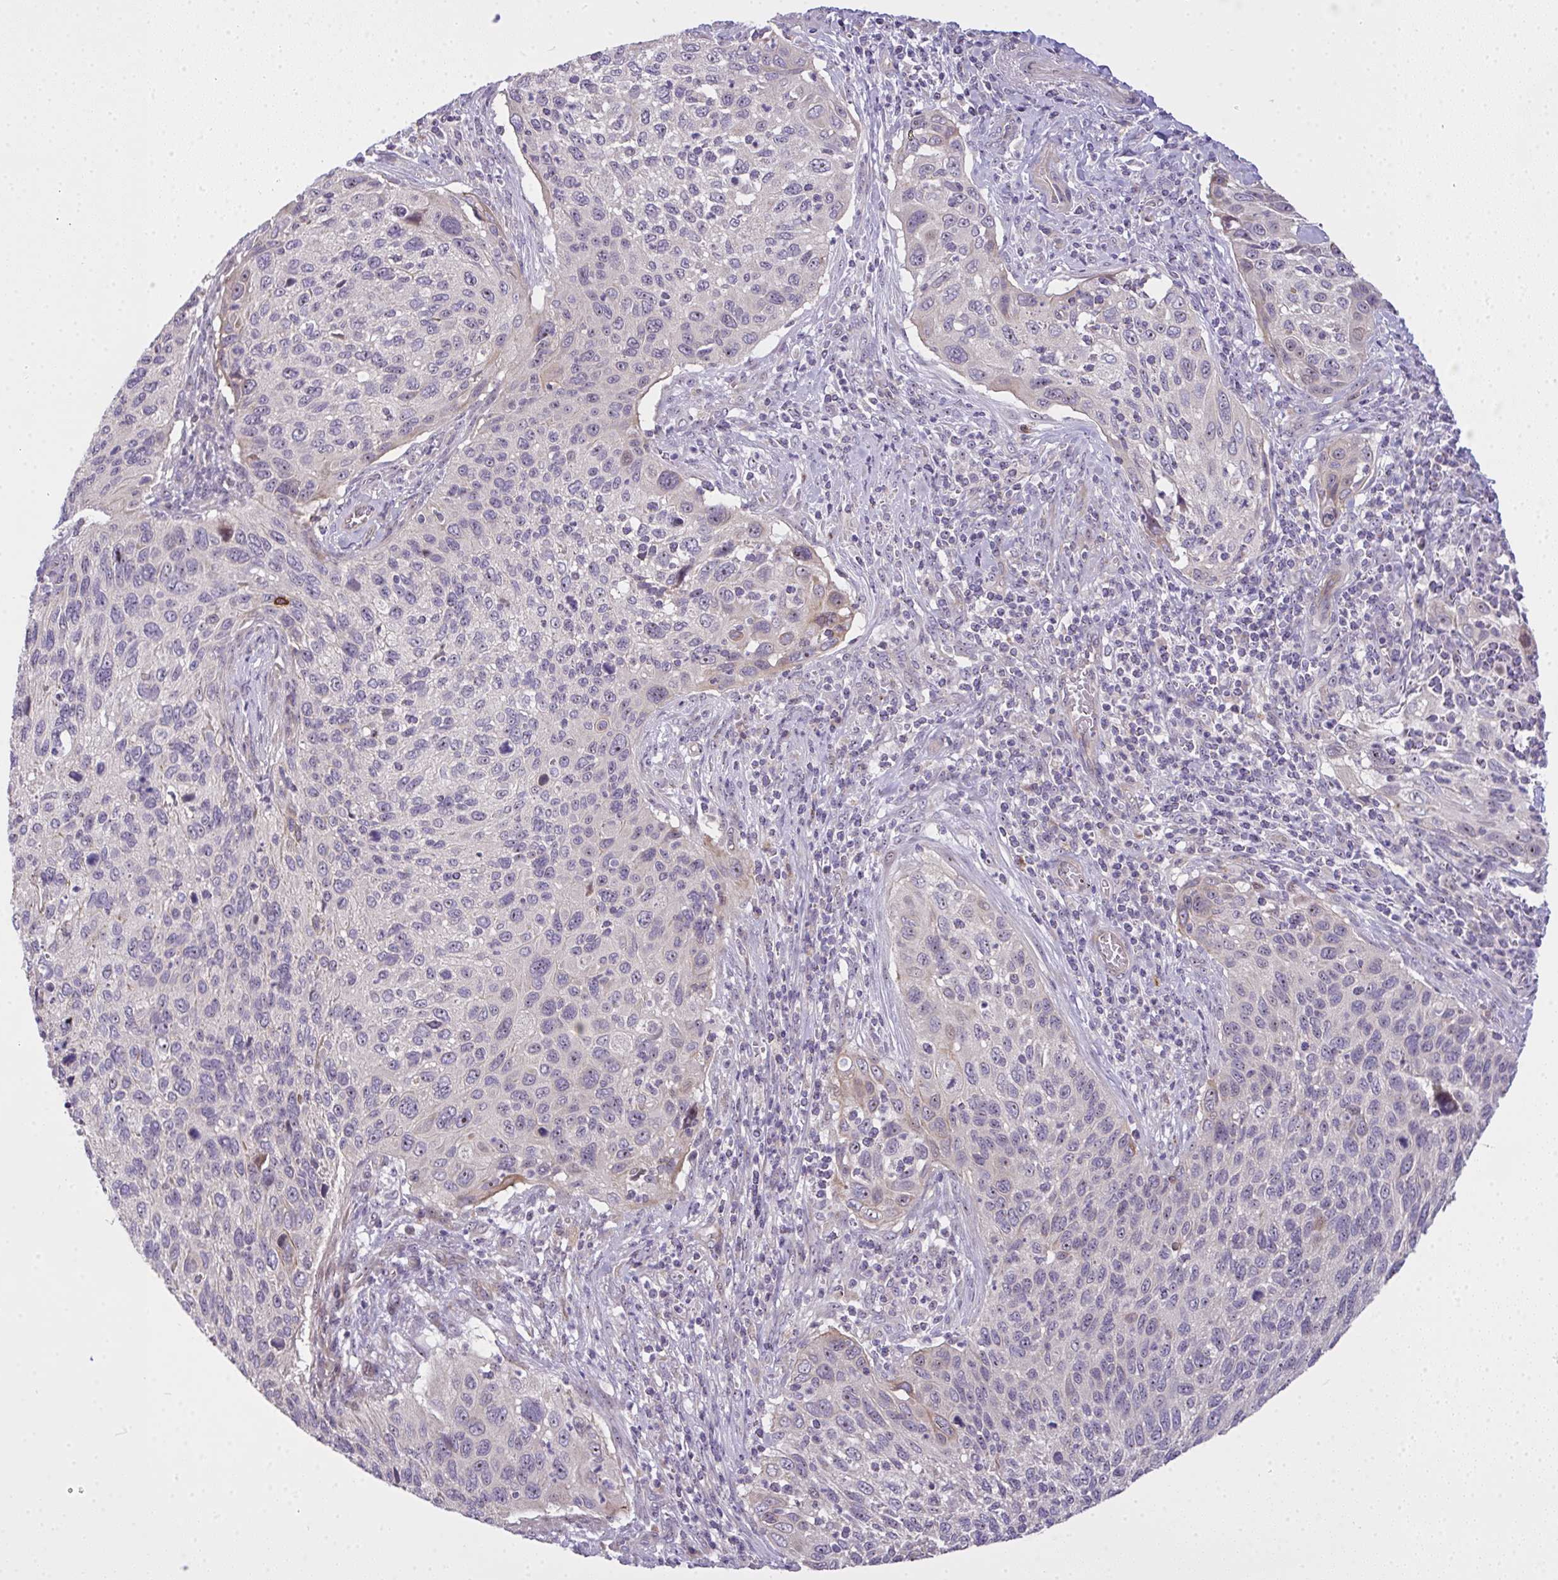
{"staining": {"intensity": "negative", "quantity": "none", "location": "none"}, "tissue": "cervical cancer", "cell_type": "Tumor cells", "image_type": "cancer", "snomed": [{"axis": "morphology", "description": "Squamous cell carcinoma, NOS"}, {"axis": "topography", "description": "Cervix"}], "caption": "Immunohistochemistry (IHC) of human cervical cancer (squamous cell carcinoma) demonstrates no staining in tumor cells. (Stains: DAB immunohistochemistry (IHC) with hematoxylin counter stain, Microscopy: brightfield microscopy at high magnification).", "gene": "NT5C1A", "patient": {"sex": "female", "age": 70}}